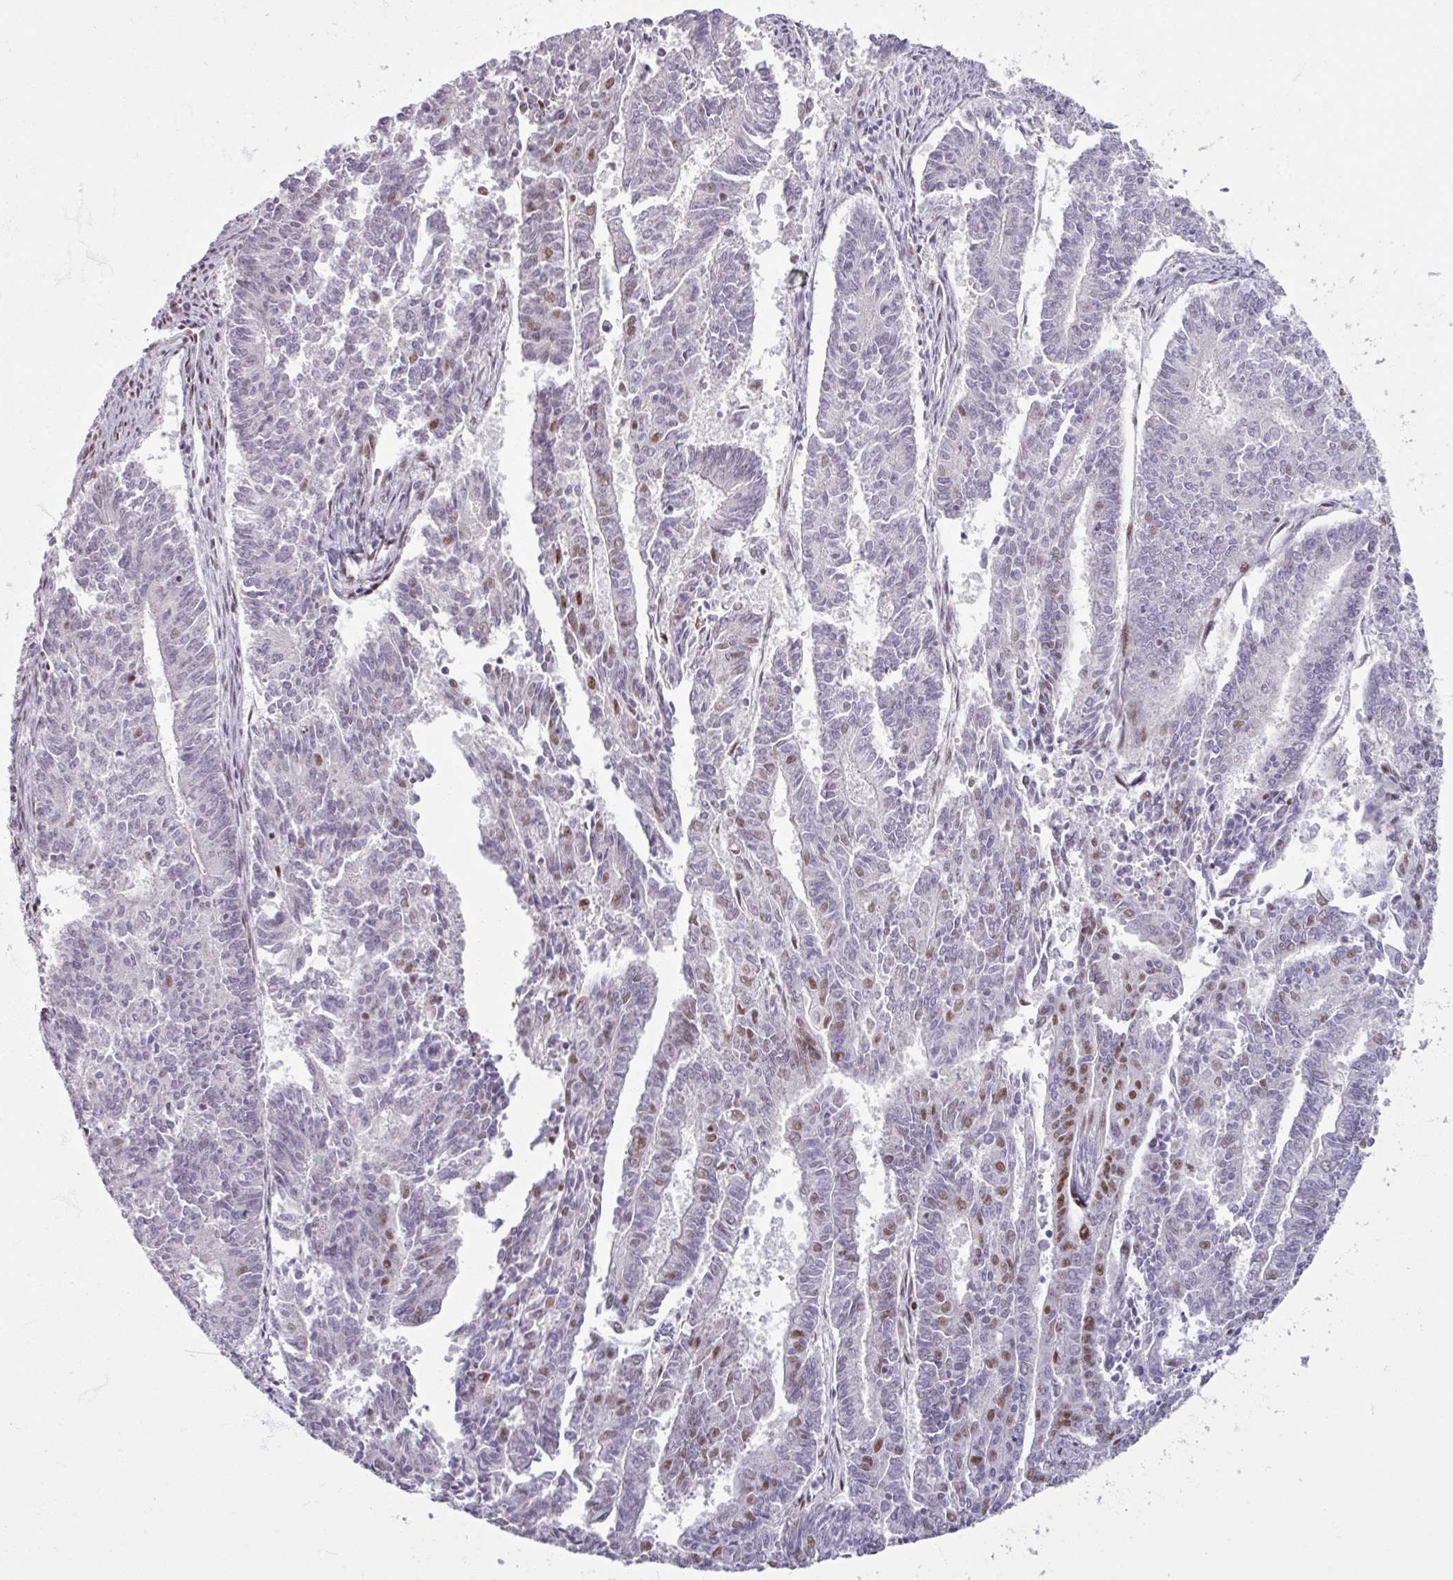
{"staining": {"intensity": "strong", "quantity": "25%-75%", "location": "nuclear"}, "tissue": "endometrial cancer", "cell_type": "Tumor cells", "image_type": "cancer", "snomed": [{"axis": "morphology", "description": "Adenocarcinoma, NOS"}, {"axis": "topography", "description": "Endometrium"}], "caption": "A histopathology image of human endometrial cancer stained for a protein demonstrates strong nuclear brown staining in tumor cells.", "gene": "ADAR", "patient": {"sex": "female", "age": 59}}